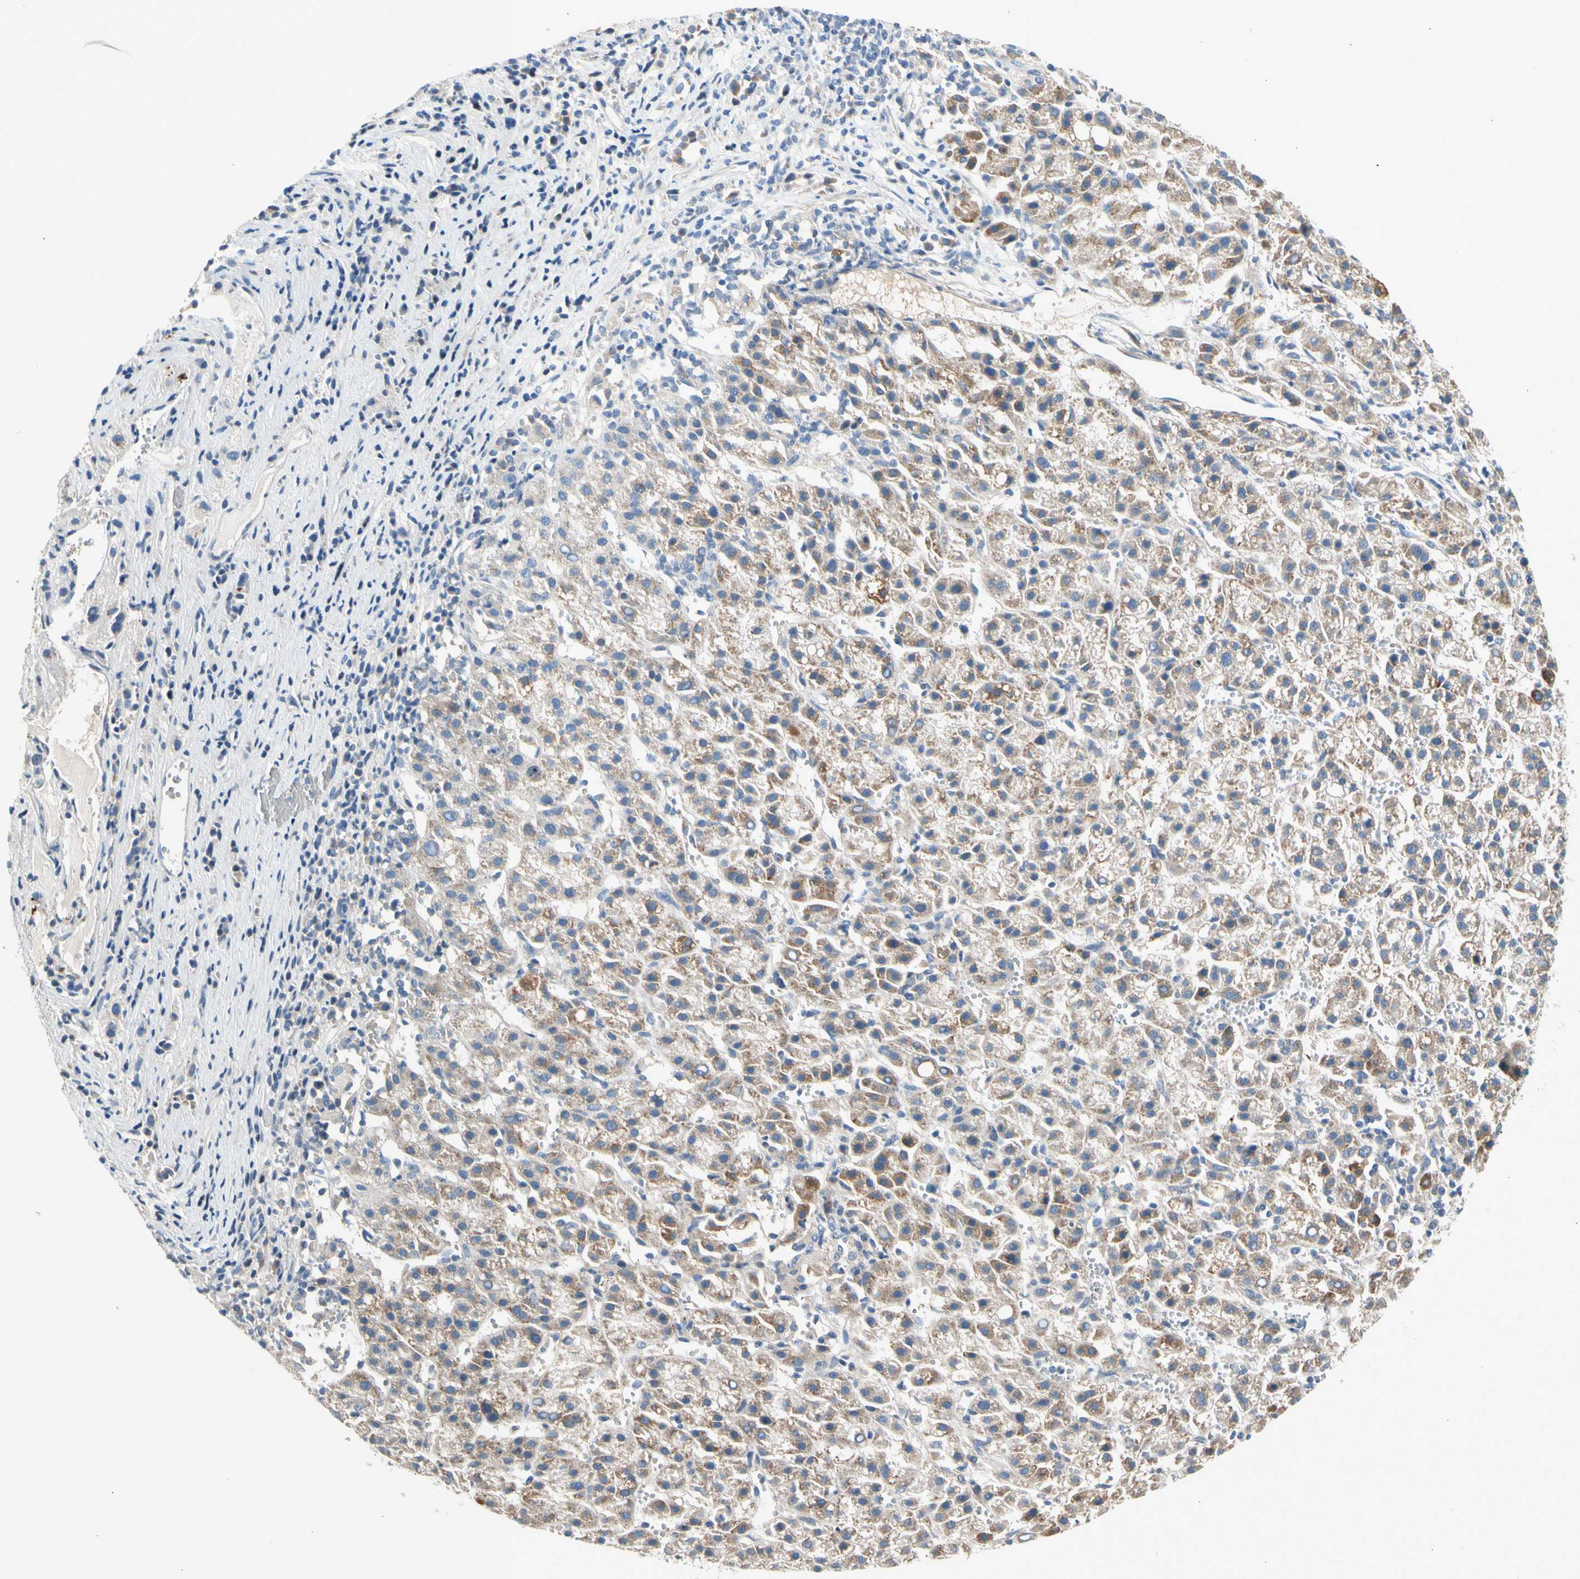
{"staining": {"intensity": "weak", "quantity": ">75%", "location": "cytoplasmic/membranous"}, "tissue": "liver cancer", "cell_type": "Tumor cells", "image_type": "cancer", "snomed": [{"axis": "morphology", "description": "Carcinoma, Hepatocellular, NOS"}, {"axis": "topography", "description": "Liver"}], "caption": "Immunohistochemical staining of hepatocellular carcinoma (liver) reveals weak cytoplasmic/membranous protein staining in approximately >75% of tumor cells.", "gene": "NPHP3", "patient": {"sex": "female", "age": 58}}